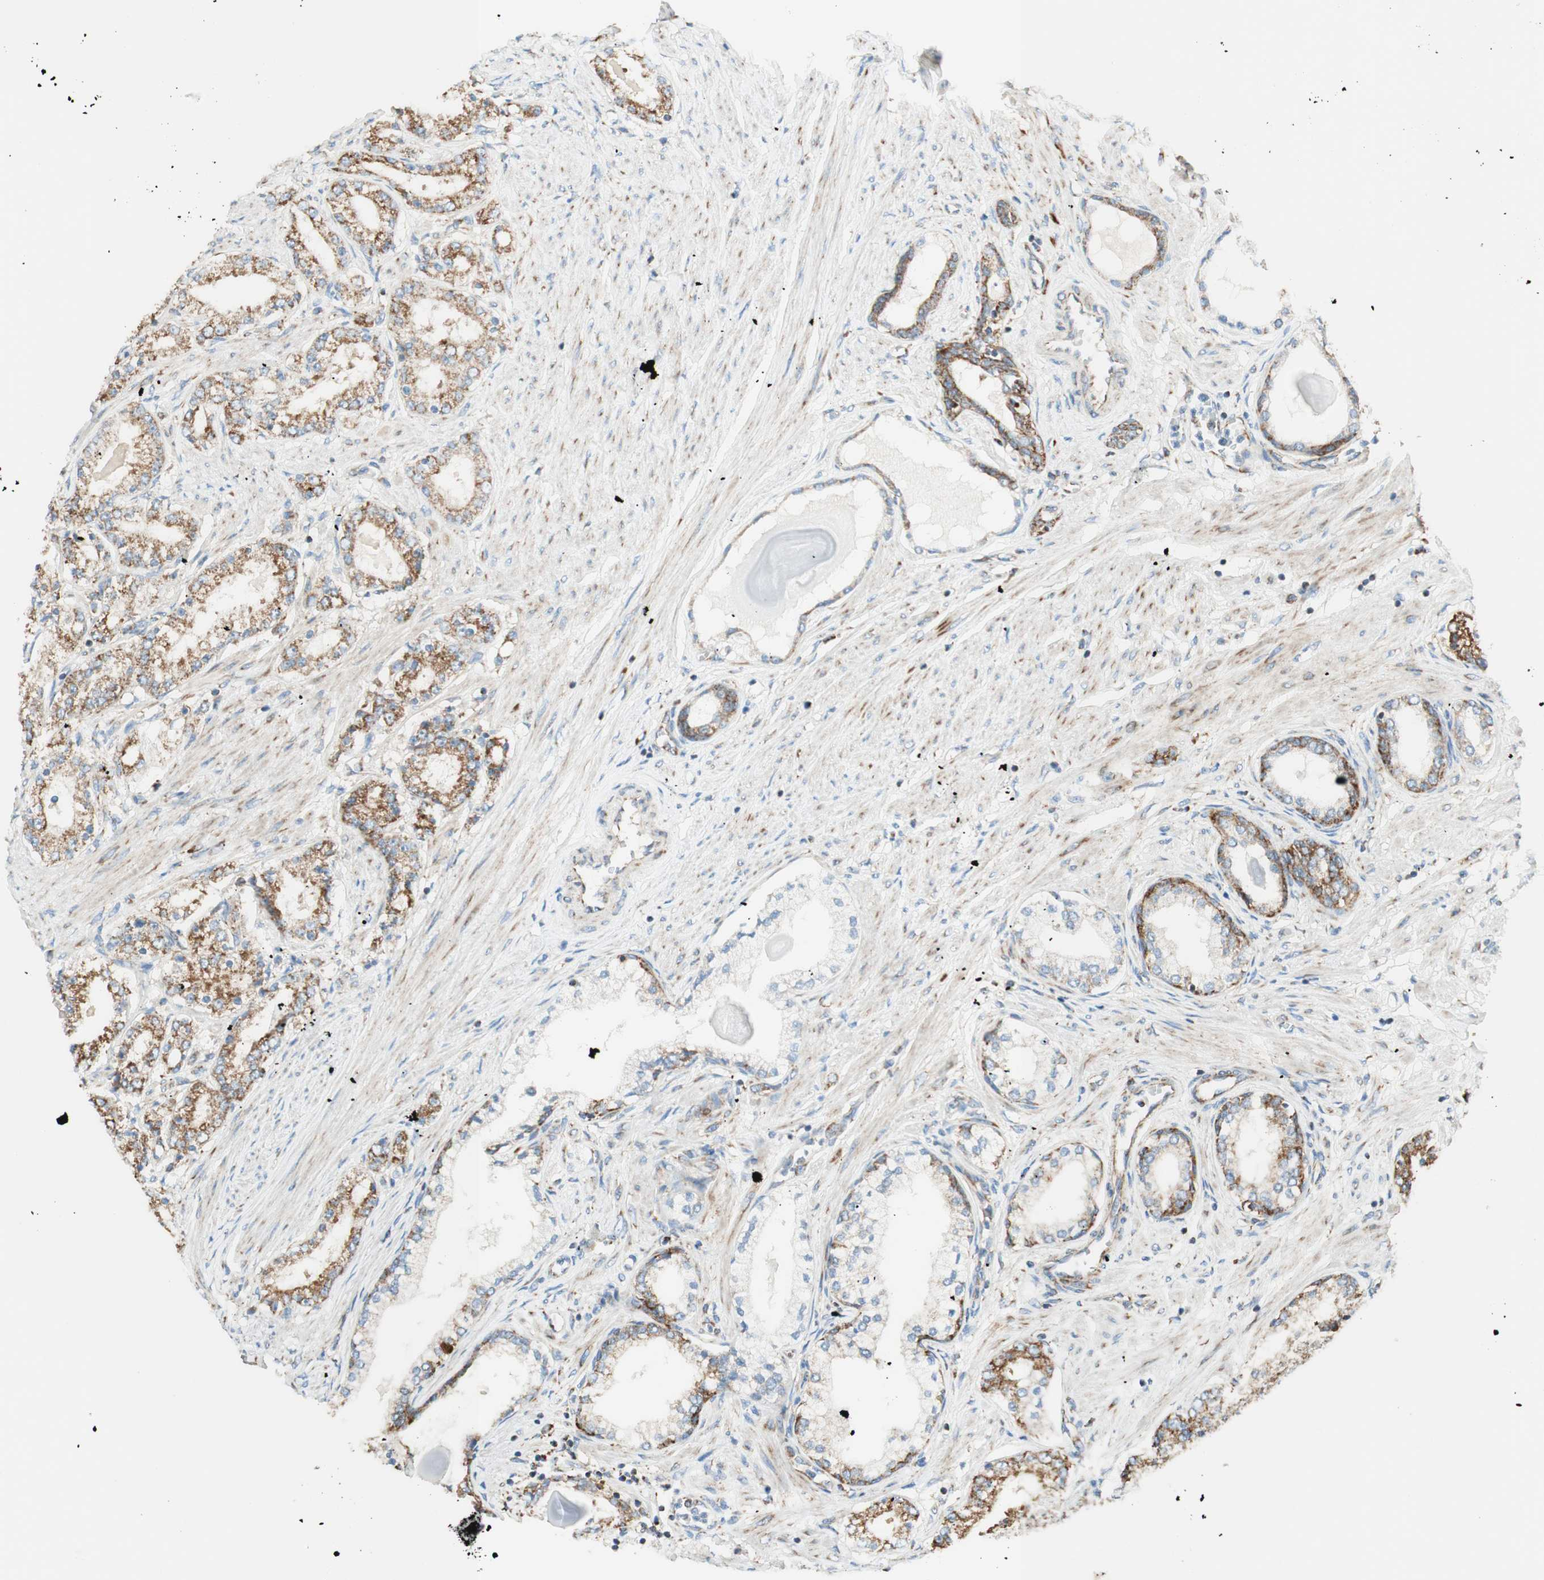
{"staining": {"intensity": "moderate", "quantity": ">75%", "location": "cytoplasmic/membranous"}, "tissue": "prostate cancer", "cell_type": "Tumor cells", "image_type": "cancer", "snomed": [{"axis": "morphology", "description": "Adenocarcinoma, Low grade"}, {"axis": "topography", "description": "Prostate"}], "caption": "IHC staining of prostate adenocarcinoma (low-grade), which demonstrates medium levels of moderate cytoplasmic/membranous positivity in approximately >75% of tumor cells indicating moderate cytoplasmic/membranous protein staining. The staining was performed using DAB (brown) for protein detection and nuclei were counterstained in hematoxylin (blue).", "gene": "TOMM20", "patient": {"sex": "male", "age": 63}}